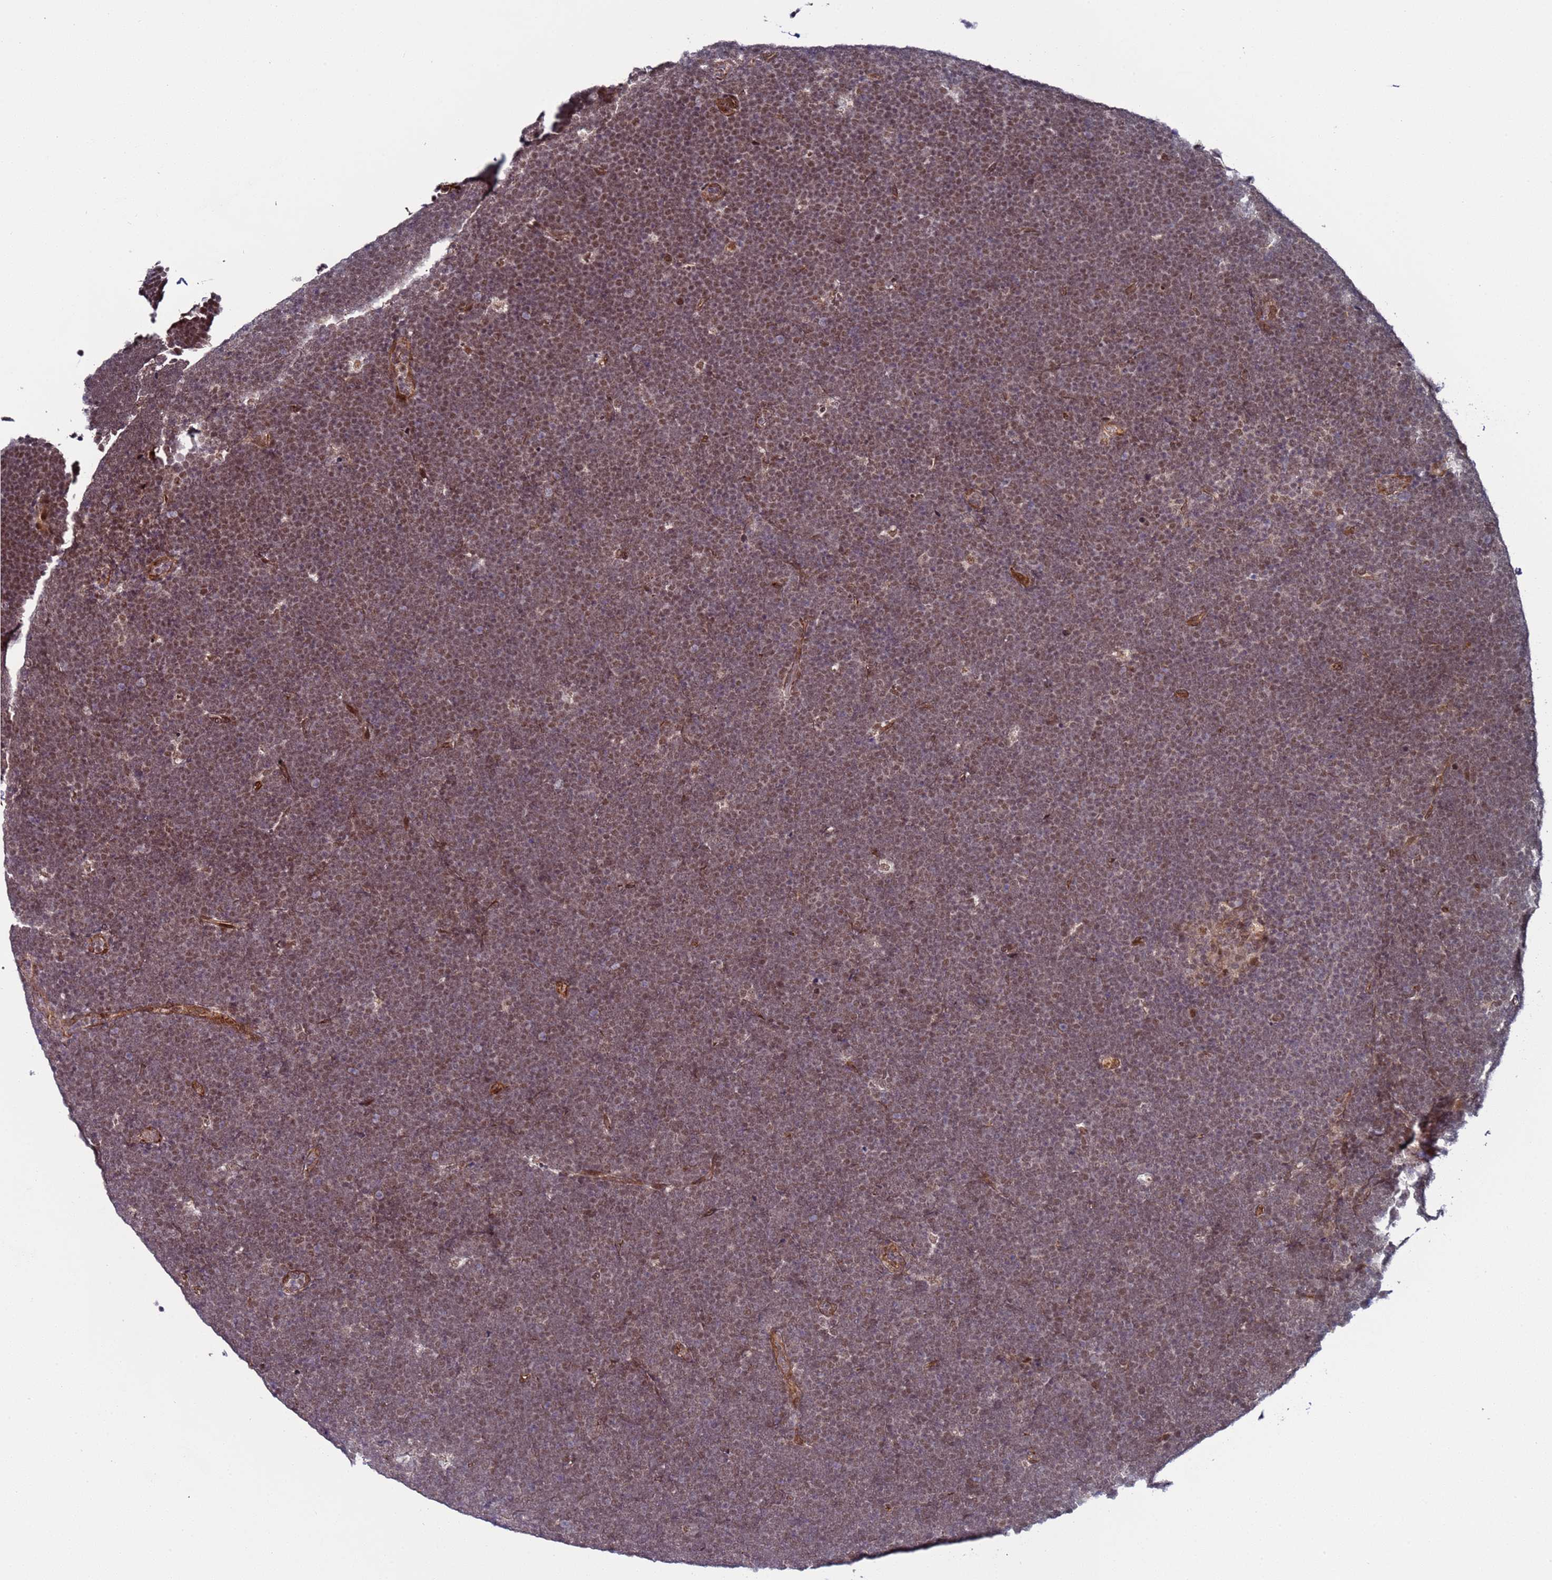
{"staining": {"intensity": "weak", "quantity": ">75%", "location": "nuclear"}, "tissue": "lymphoma", "cell_type": "Tumor cells", "image_type": "cancer", "snomed": [{"axis": "morphology", "description": "Malignant lymphoma, non-Hodgkin's type, High grade"}, {"axis": "topography", "description": "Lymph node"}], "caption": "Immunohistochemical staining of lymphoma demonstrates low levels of weak nuclear positivity in approximately >75% of tumor cells.", "gene": "POLR2D", "patient": {"sex": "male", "age": 13}}